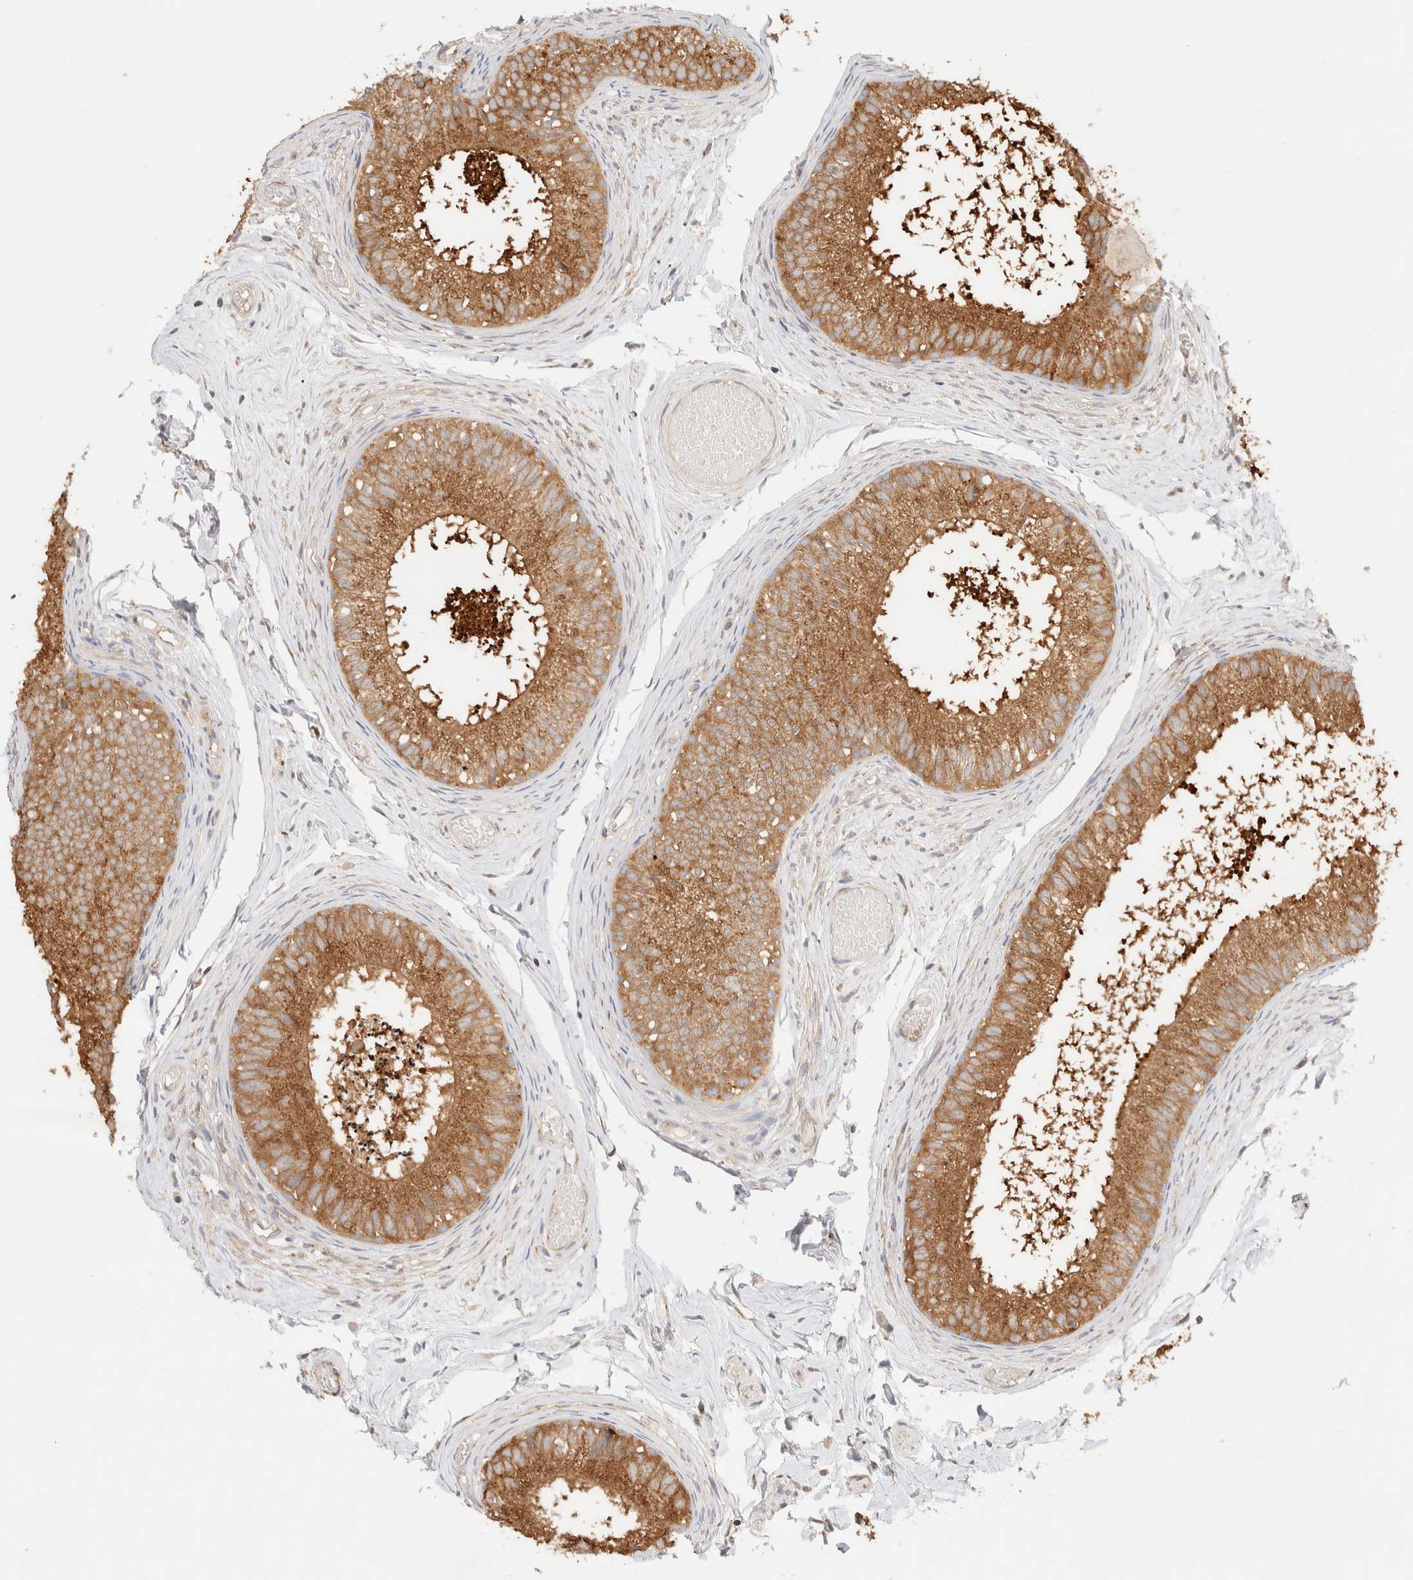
{"staining": {"intensity": "moderate", "quantity": ">75%", "location": "cytoplasmic/membranous"}, "tissue": "epididymis", "cell_type": "Glandular cells", "image_type": "normal", "snomed": [{"axis": "morphology", "description": "Normal tissue, NOS"}, {"axis": "topography", "description": "Epididymis"}], "caption": "Immunohistochemical staining of benign epididymis displays moderate cytoplasmic/membranous protein expression in about >75% of glandular cells. Immunohistochemistry stains the protein in brown and the nuclei are stained blue.", "gene": "RABEP1", "patient": {"sex": "male", "age": 46}}